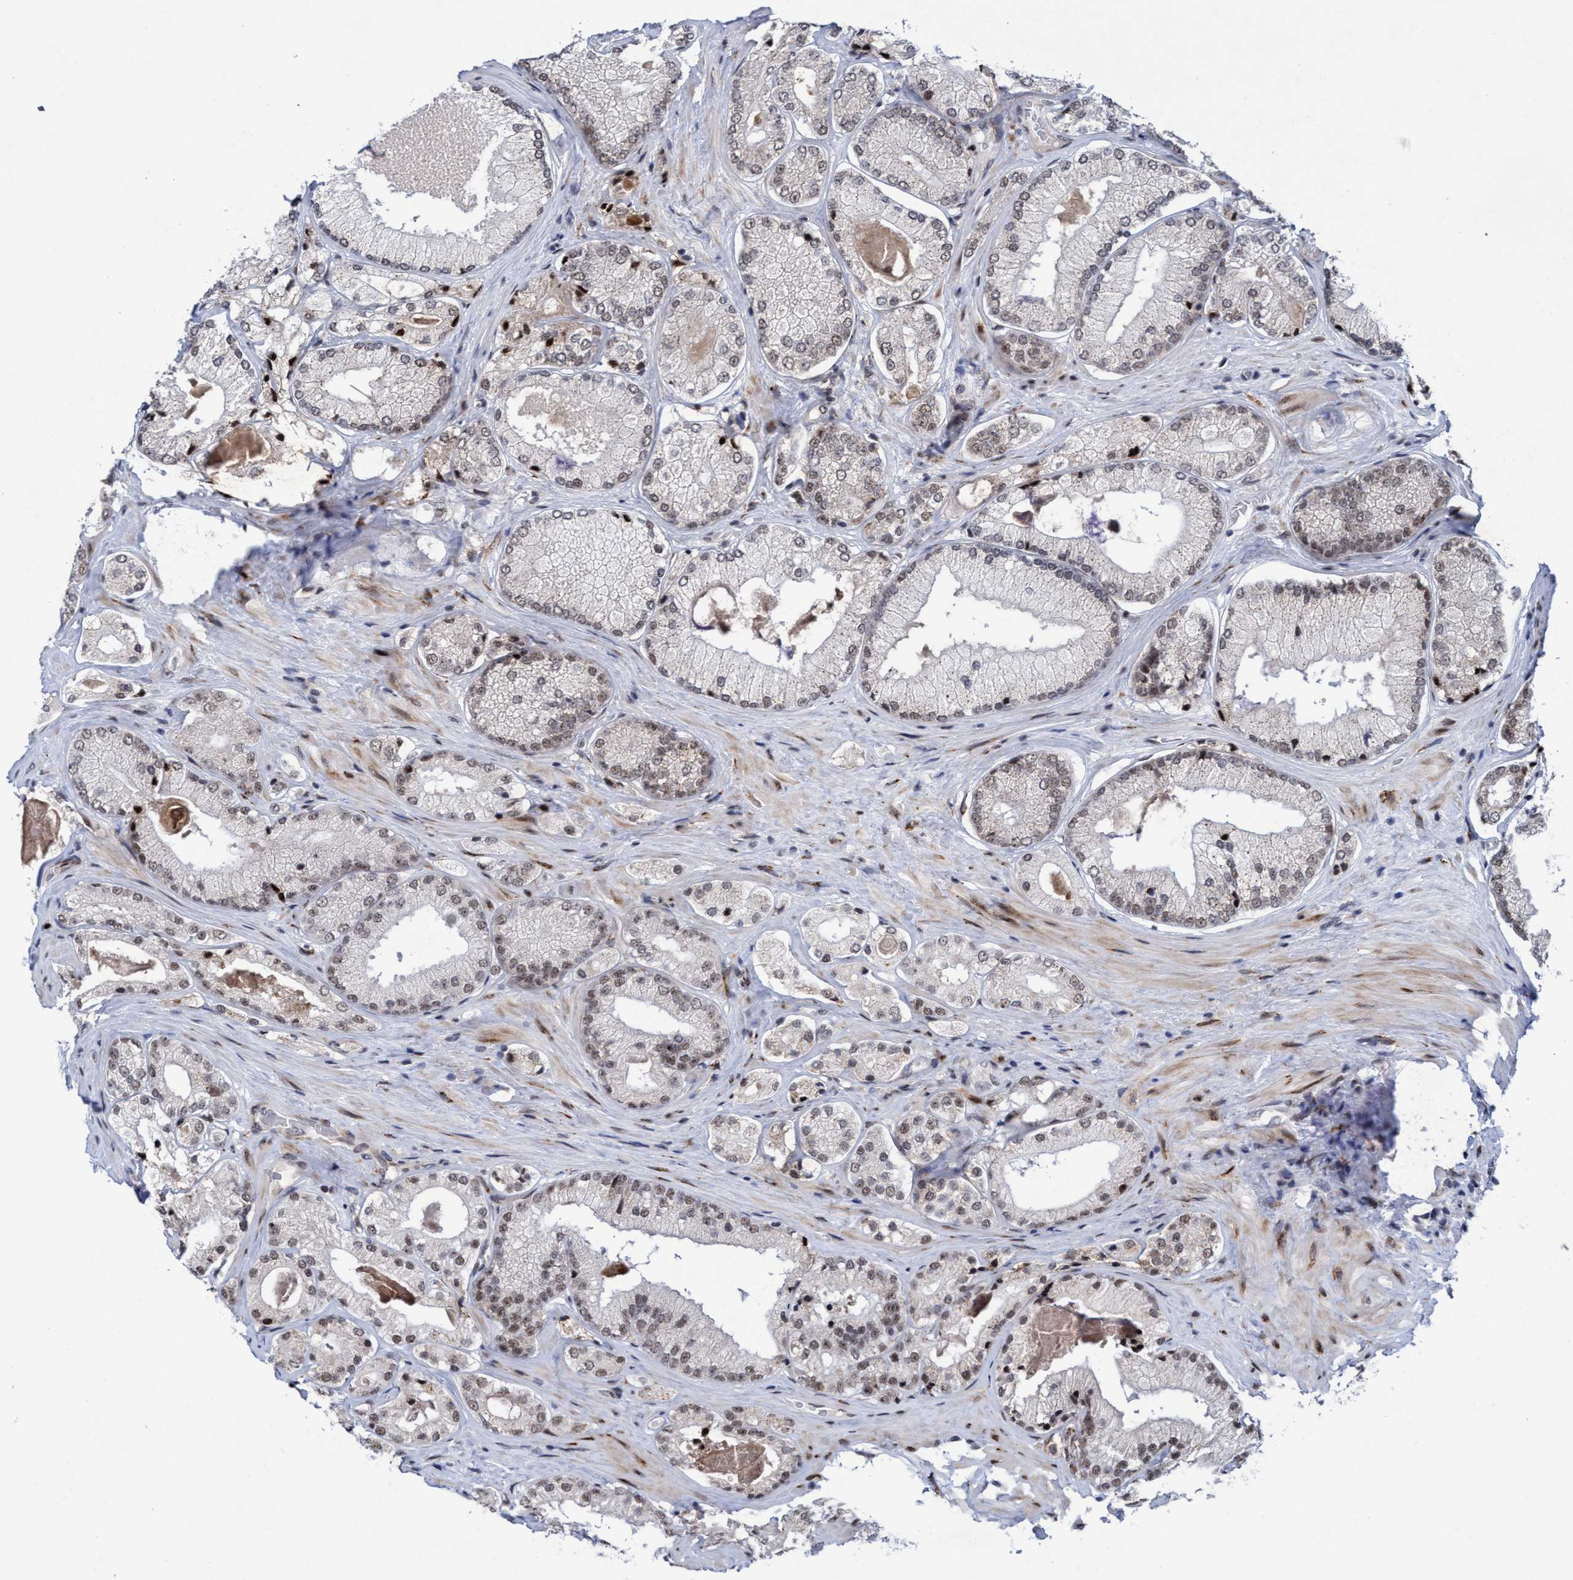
{"staining": {"intensity": "weak", "quantity": ">75%", "location": "nuclear"}, "tissue": "prostate cancer", "cell_type": "Tumor cells", "image_type": "cancer", "snomed": [{"axis": "morphology", "description": "Adenocarcinoma, Low grade"}, {"axis": "topography", "description": "Prostate"}], "caption": "DAB (3,3'-diaminobenzidine) immunohistochemical staining of human low-grade adenocarcinoma (prostate) displays weak nuclear protein staining in about >75% of tumor cells.", "gene": "GLT6D1", "patient": {"sex": "male", "age": 65}}